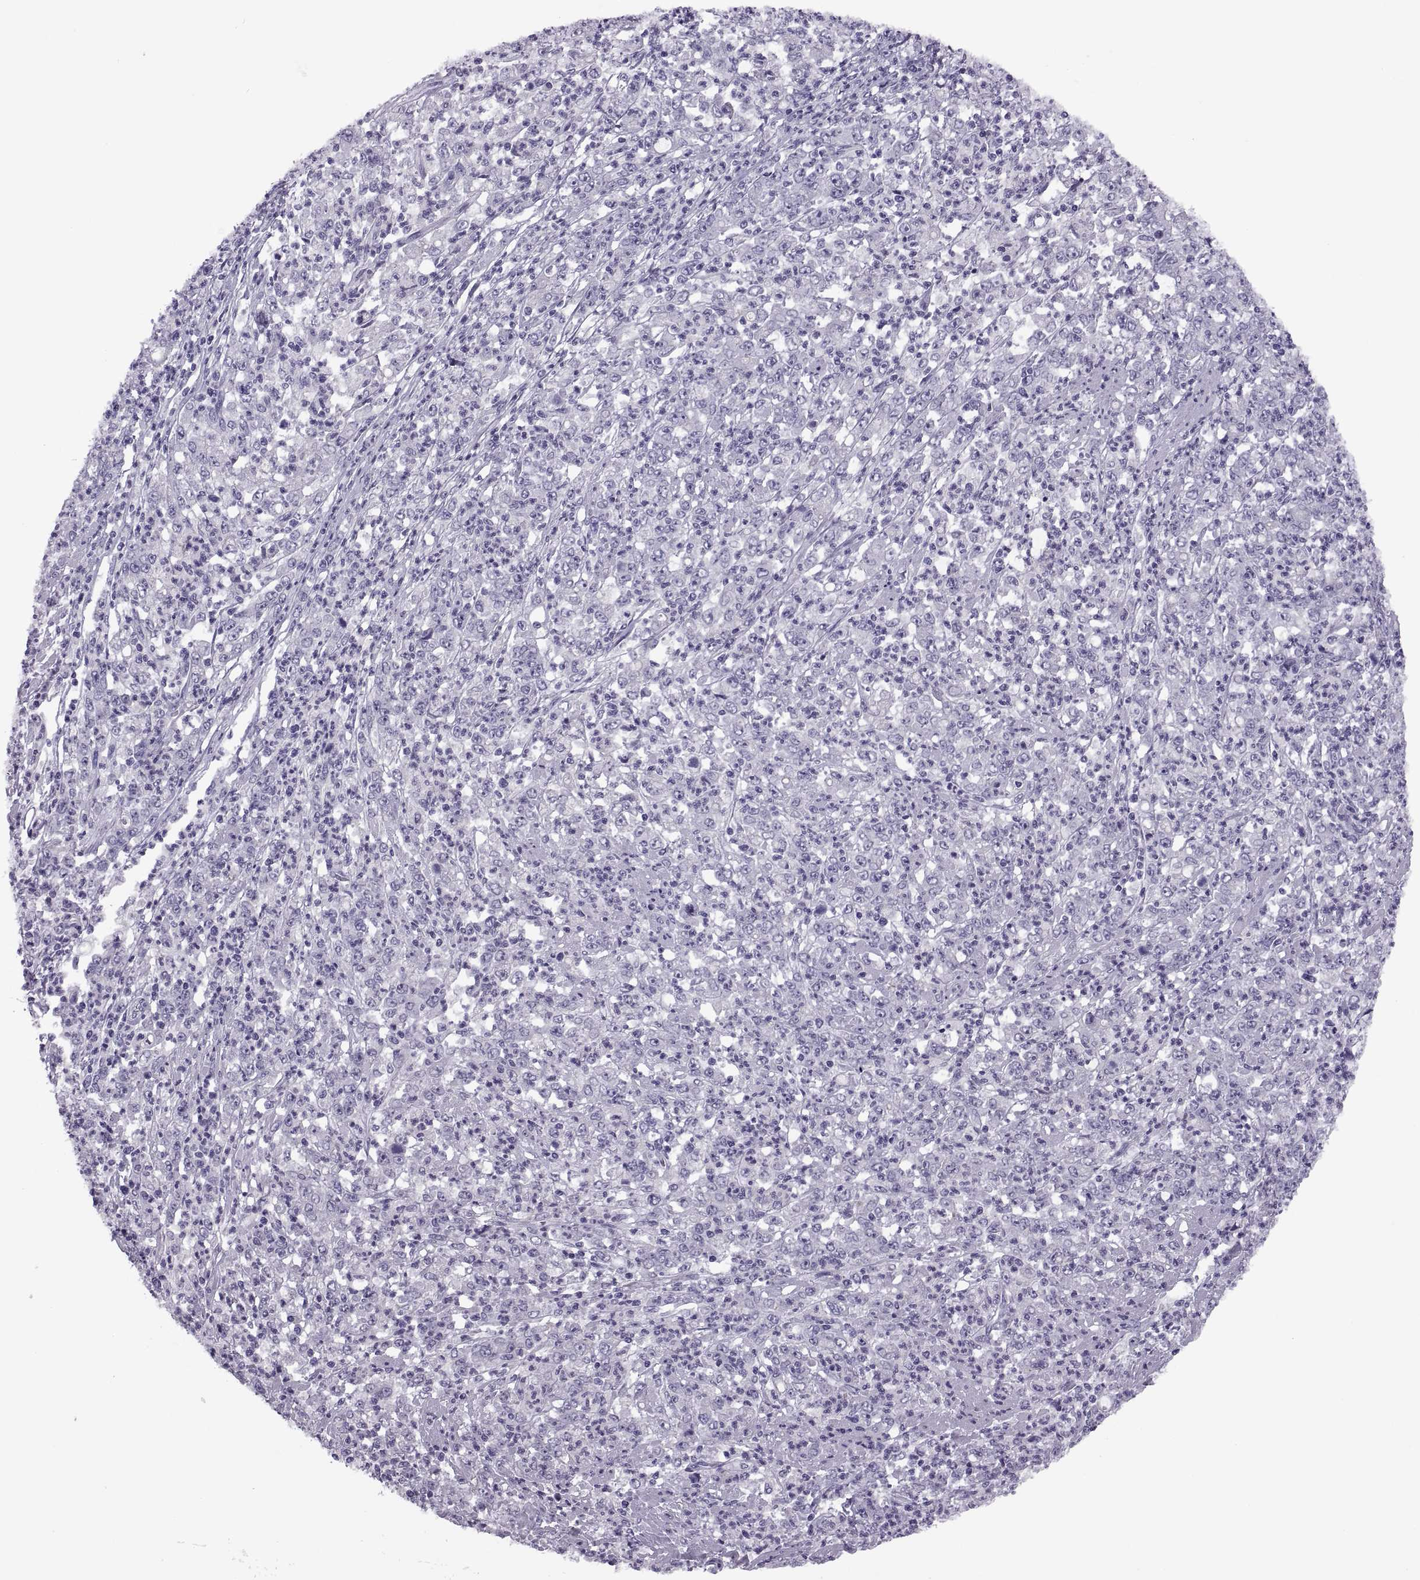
{"staining": {"intensity": "negative", "quantity": "none", "location": "none"}, "tissue": "stomach cancer", "cell_type": "Tumor cells", "image_type": "cancer", "snomed": [{"axis": "morphology", "description": "Adenocarcinoma, NOS"}, {"axis": "topography", "description": "Stomach, lower"}], "caption": "High power microscopy micrograph of an IHC micrograph of stomach cancer (adenocarcinoma), revealing no significant positivity in tumor cells.", "gene": "SYNGR4", "patient": {"sex": "female", "age": 71}}